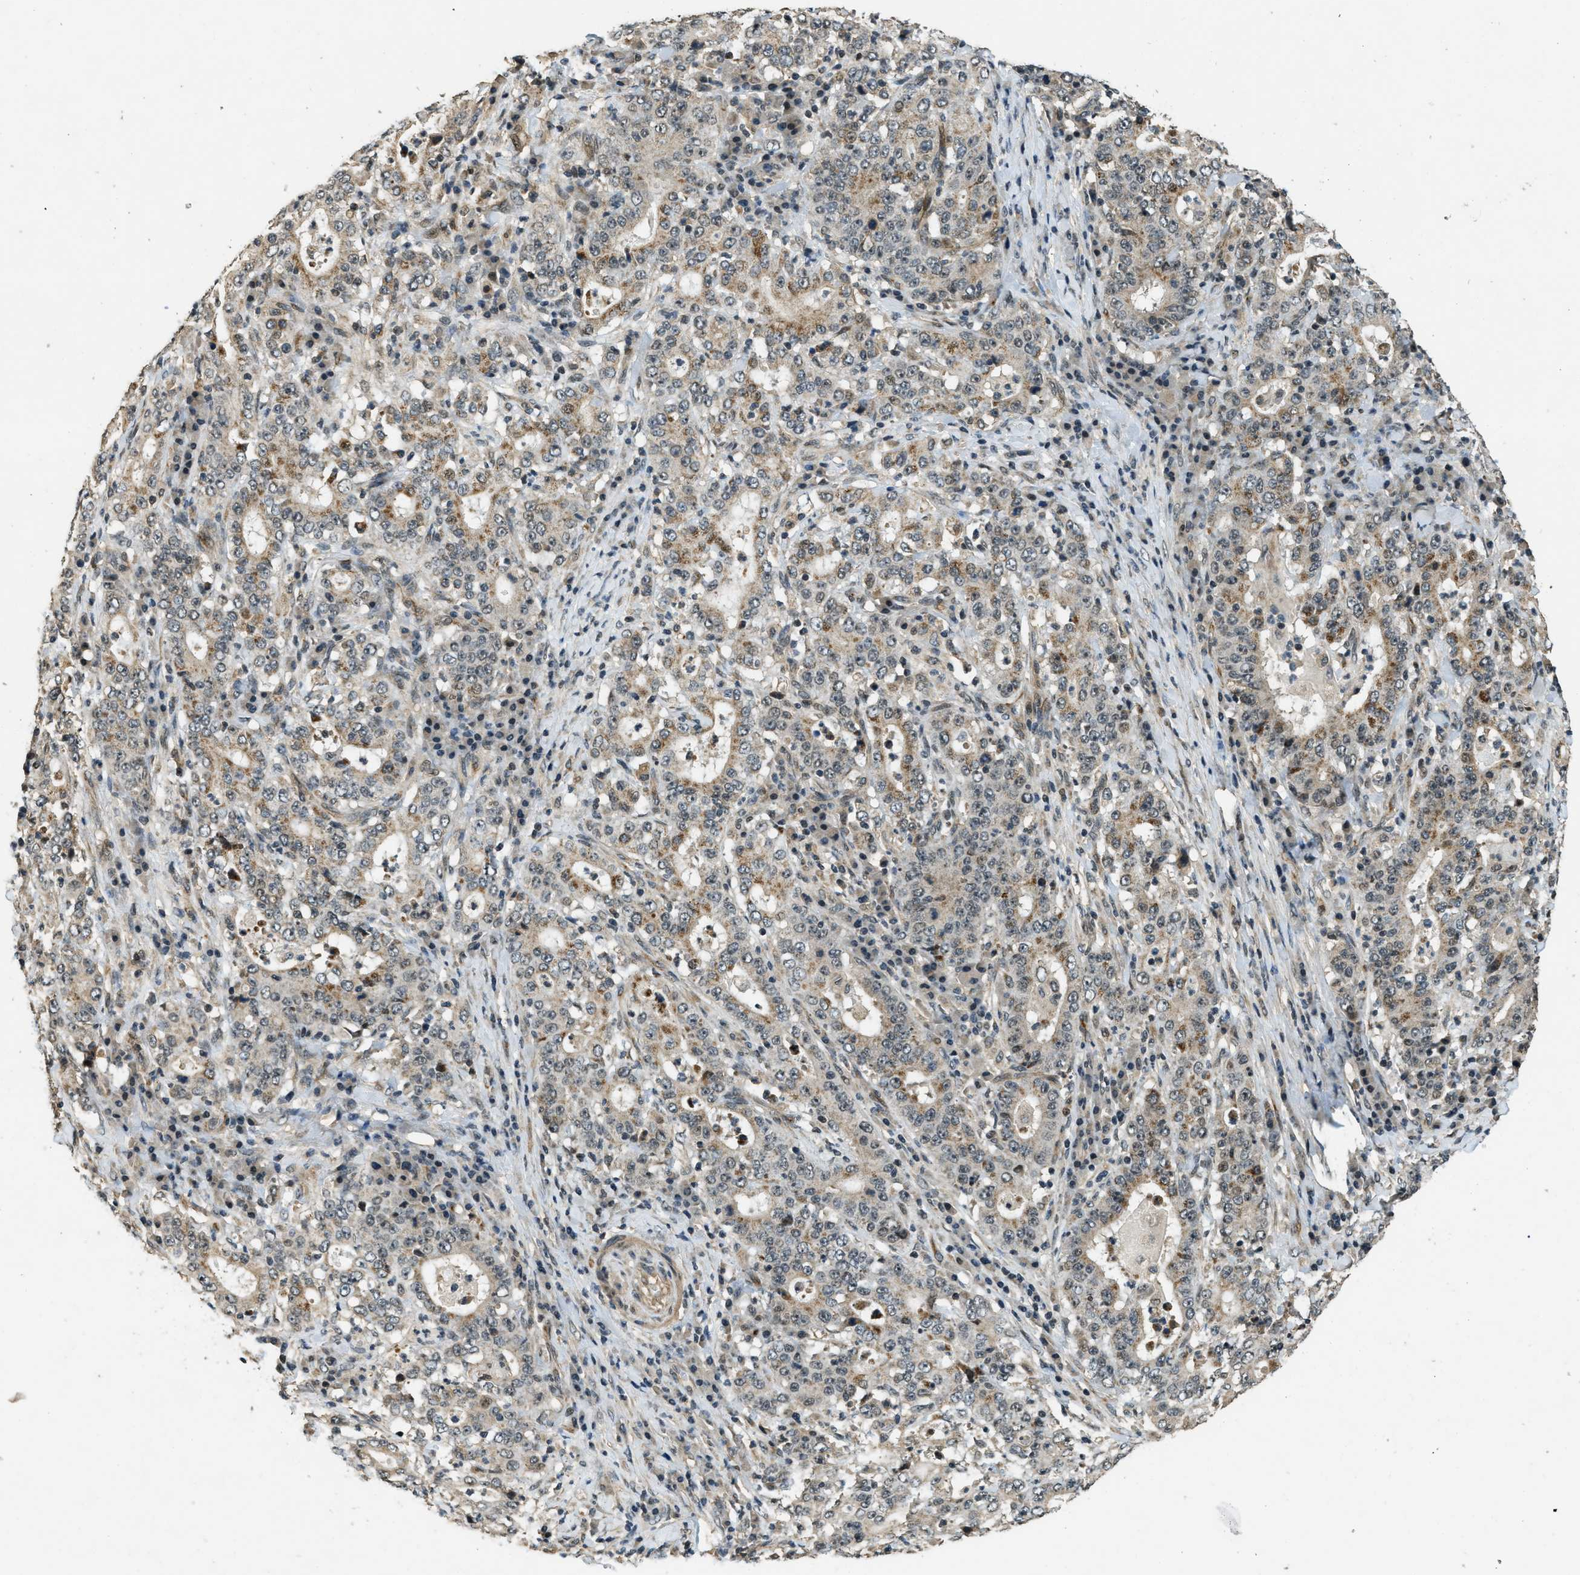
{"staining": {"intensity": "weak", "quantity": ">75%", "location": "cytoplasmic/membranous,nuclear"}, "tissue": "stomach cancer", "cell_type": "Tumor cells", "image_type": "cancer", "snomed": [{"axis": "morphology", "description": "Normal tissue, NOS"}, {"axis": "morphology", "description": "Adenocarcinoma, NOS"}, {"axis": "topography", "description": "Stomach, upper"}, {"axis": "topography", "description": "Stomach"}], "caption": "An immunohistochemistry photomicrograph of tumor tissue is shown. Protein staining in brown highlights weak cytoplasmic/membranous and nuclear positivity in stomach adenocarcinoma within tumor cells.", "gene": "MED21", "patient": {"sex": "male", "age": 59}}